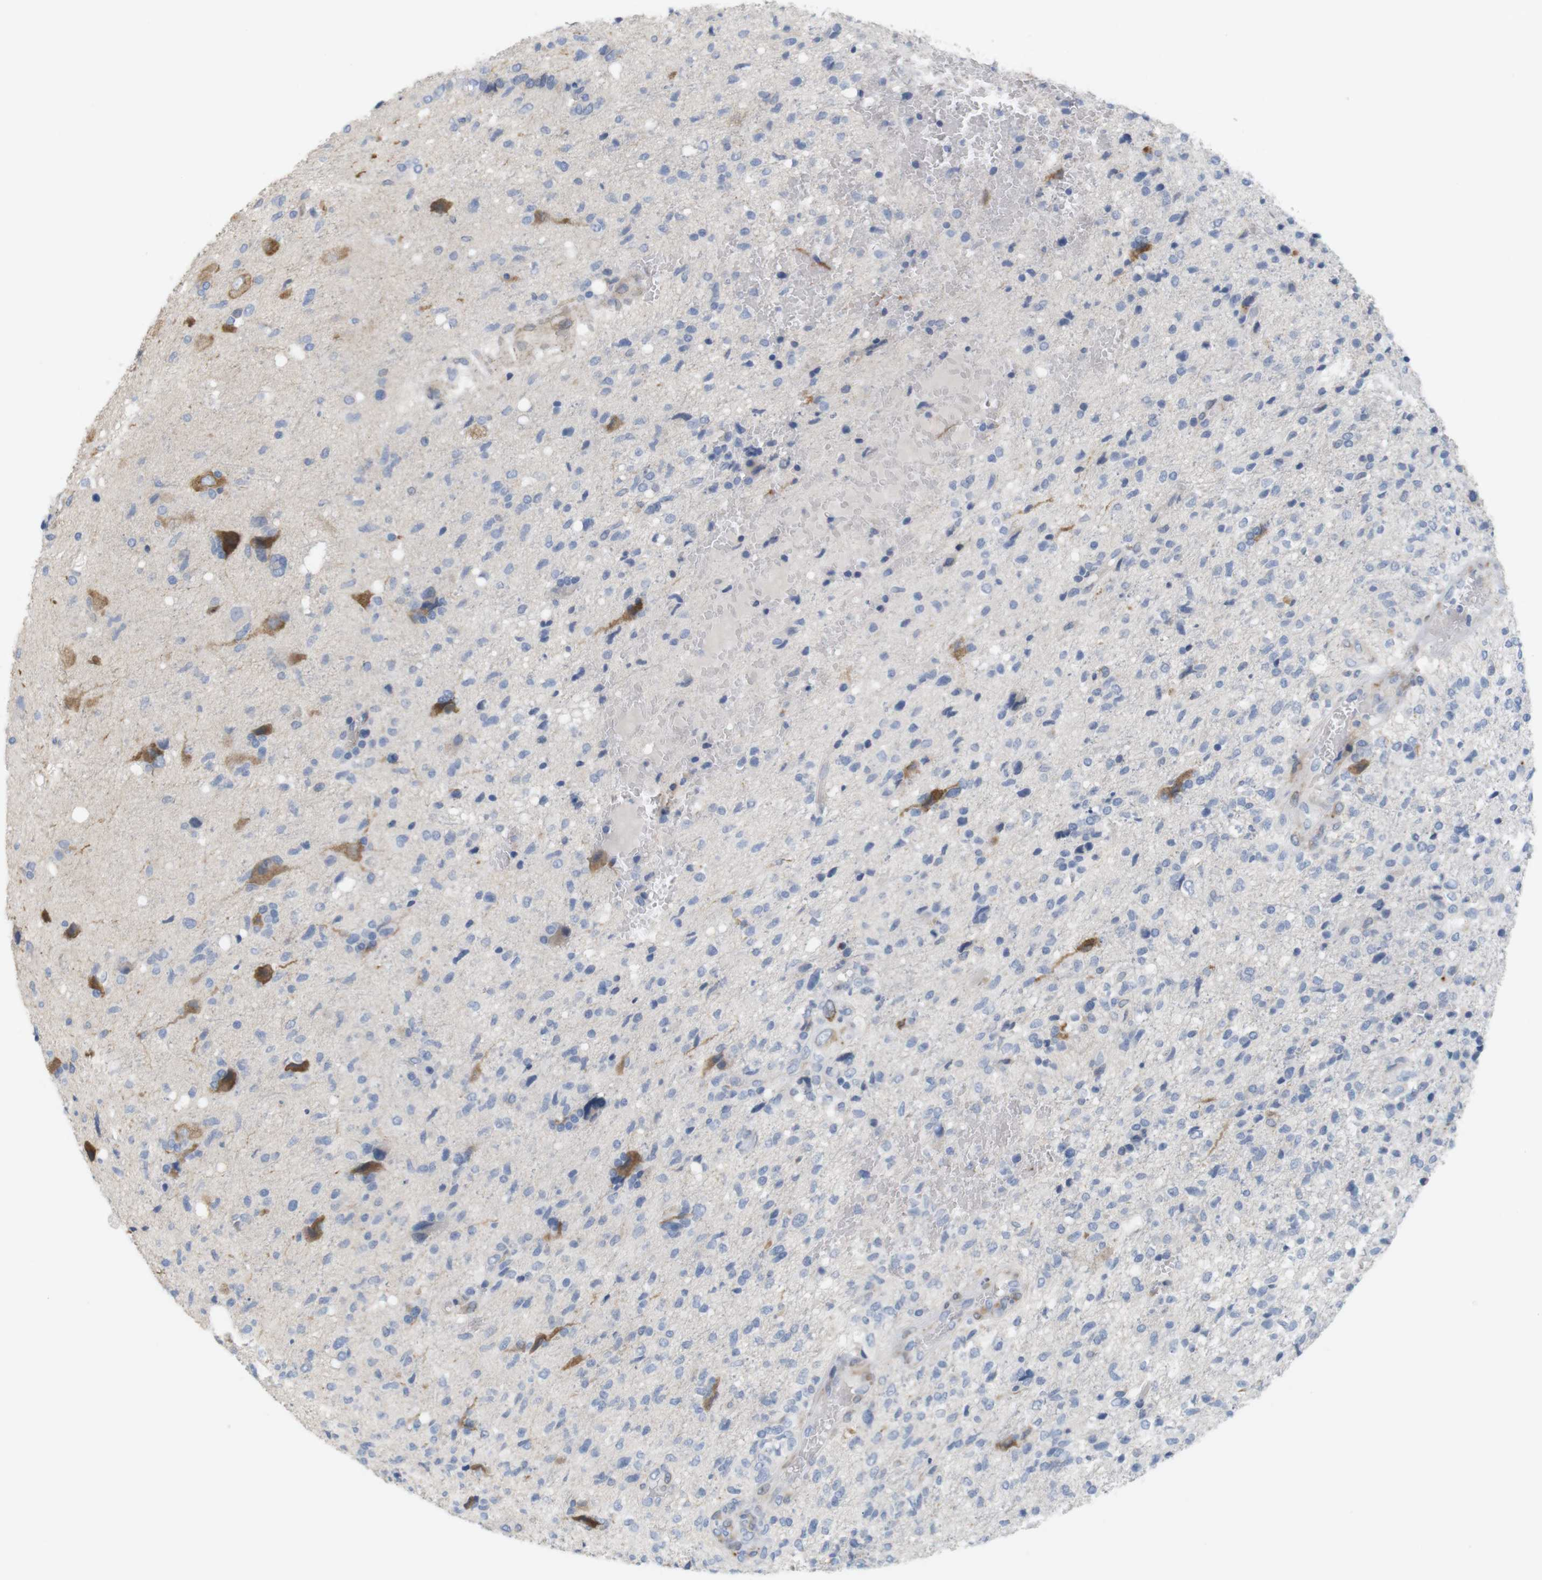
{"staining": {"intensity": "negative", "quantity": "none", "location": "none"}, "tissue": "glioma", "cell_type": "Tumor cells", "image_type": "cancer", "snomed": [{"axis": "morphology", "description": "Glioma, malignant, High grade"}, {"axis": "topography", "description": "Brain"}], "caption": "Immunohistochemistry photomicrograph of neoplastic tissue: glioma stained with DAB demonstrates no significant protein positivity in tumor cells. (DAB (3,3'-diaminobenzidine) immunohistochemistry (IHC) visualized using brightfield microscopy, high magnification).", "gene": "ITPR1", "patient": {"sex": "female", "age": 59}}